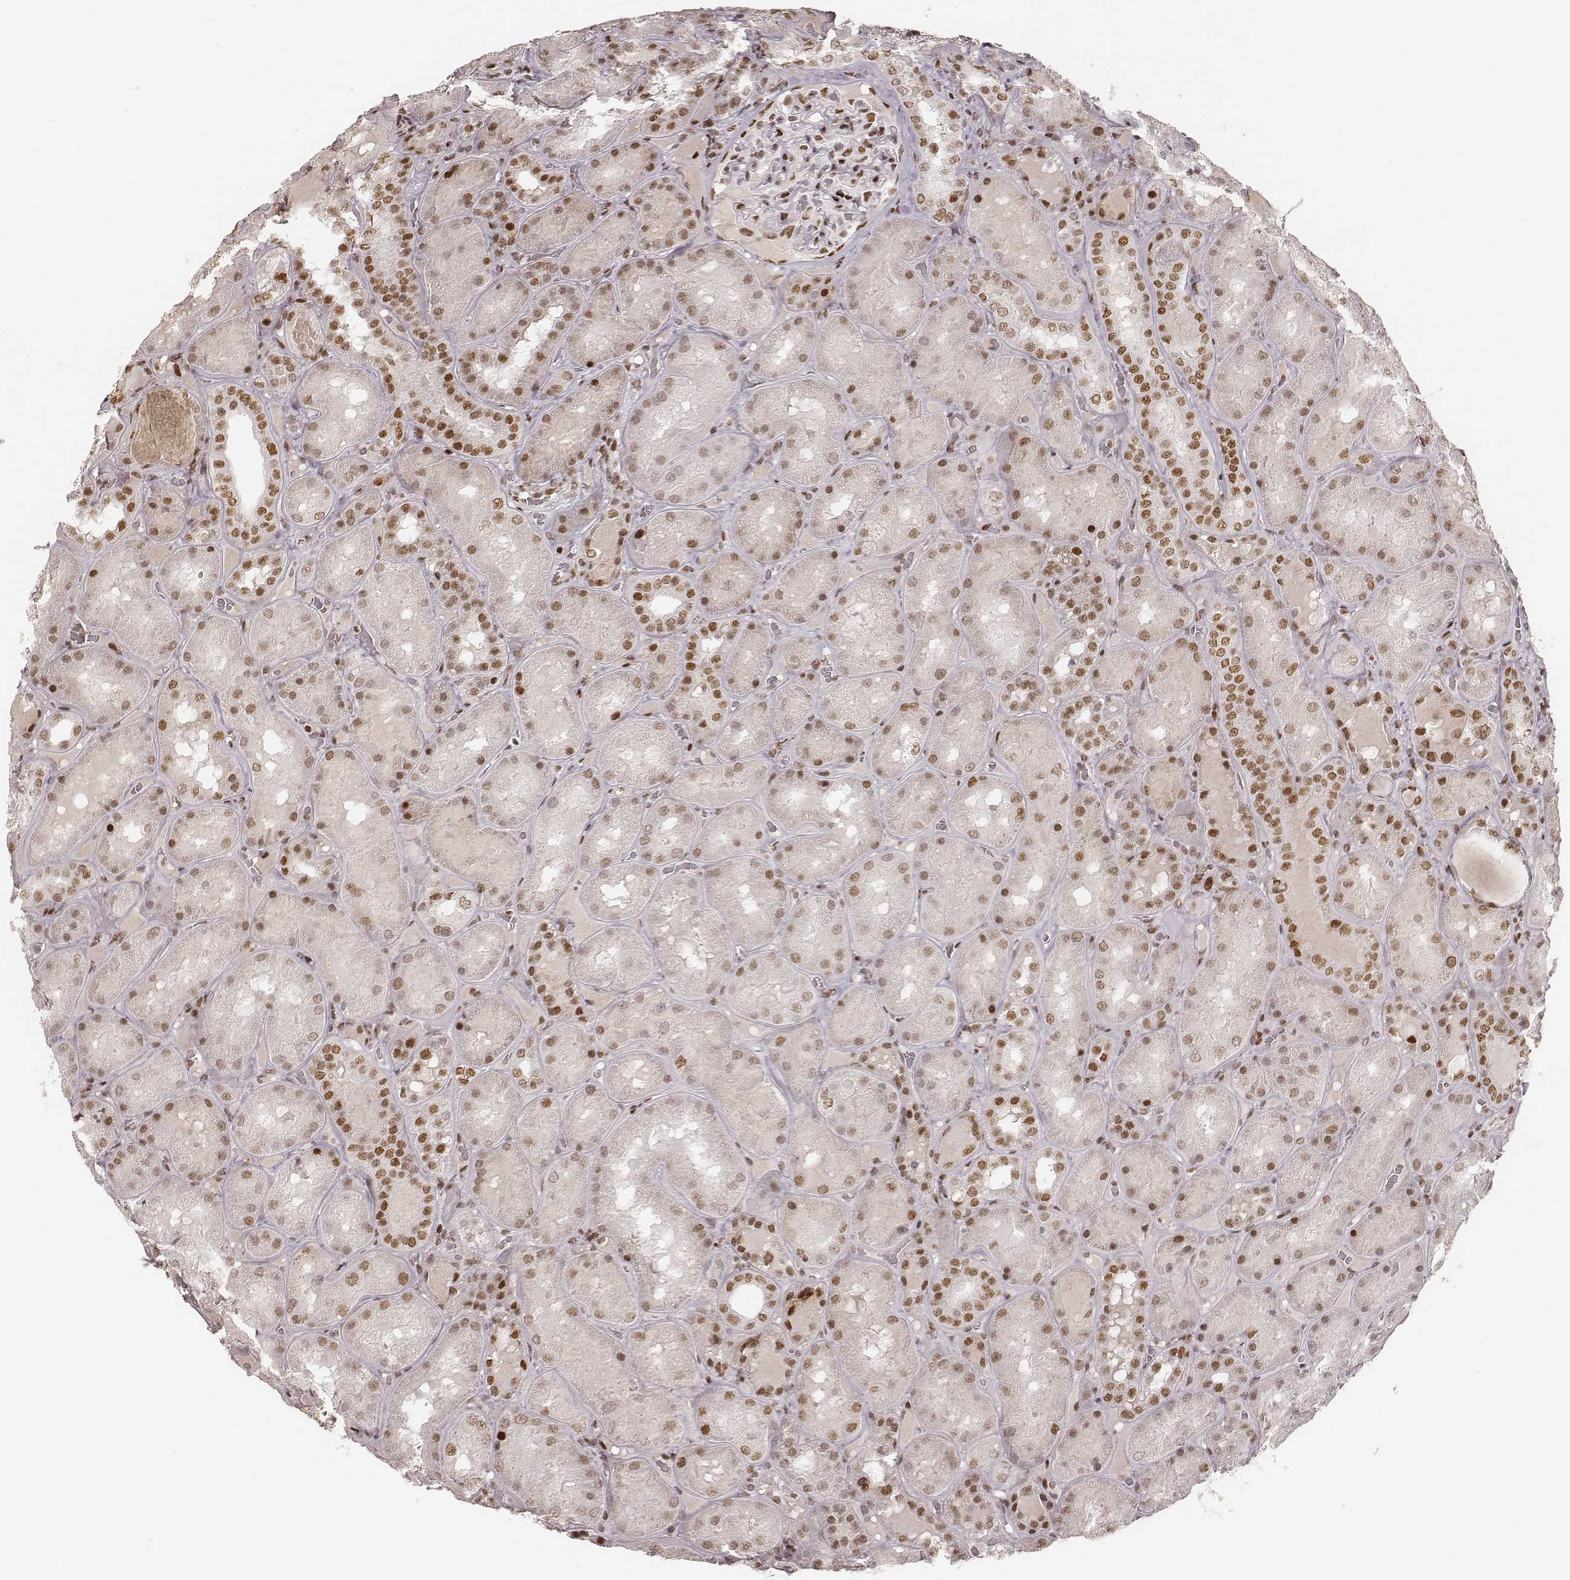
{"staining": {"intensity": "strong", "quantity": ">75%", "location": "nuclear"}, "tissue": "kidney", "cell_type": "Cells in glomeruli", "image_type": "normal", "snomed": [{"axis": "morphology", "description": "Normal tissue, NOS"}, {"axis": "topography", "description": "Kidney"}], "caption": "IHC histopathology image of unremarkable kidney: kidney stained using immunohistochemistry (IHC) shows high levels of strong protein expression localized specifically in the nuclear of cells in glomeruli, appearing as a nuclear brown color.", "gene": "HNRNPC", "patient": {"sex": "male", "age": 73}}